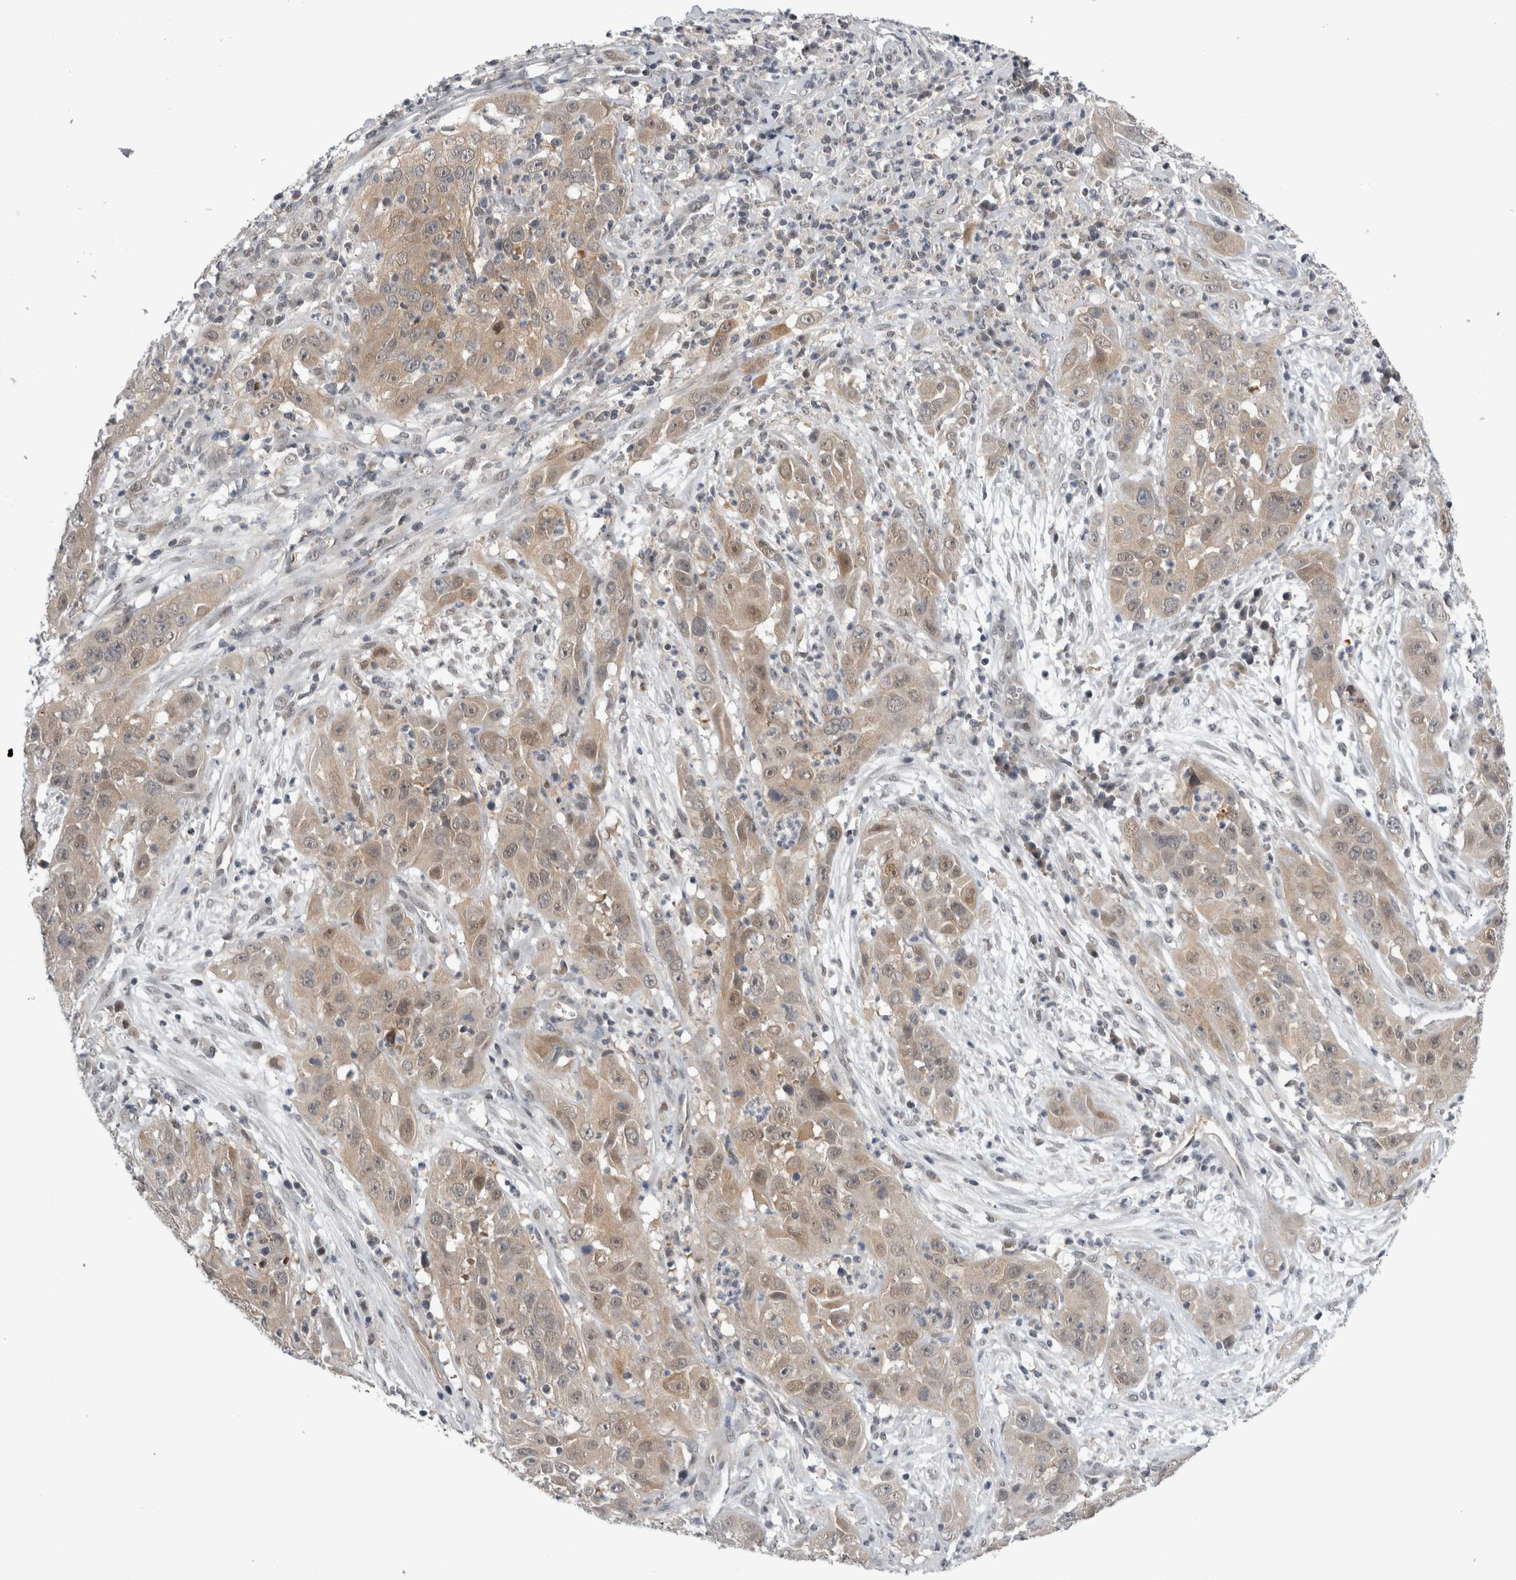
{"staining": {"intensity": "weak", "quantity": "25%-75%", "location": "cytoplasmic/membranous,nuclear"}, "tissue": "cervical cancer", "cell_type": "Tumor cells", "image_type": "cancer", "snomed": [{"axis": "morphology", "description": "Squamous cell carcinoma, NOS"}, {"axis": "topography", "description": "Cervix"}], "caption": "Cervical cancer (squamous cell carcinoma) was stained to show a protein in brown. There is low levels of weak cytoplasmic/membranous and nuclear positivity in approximately 25%-75% of tumor cells.", "gene": "PSMB2", "patient": {"sex": "female", "age": 32}}